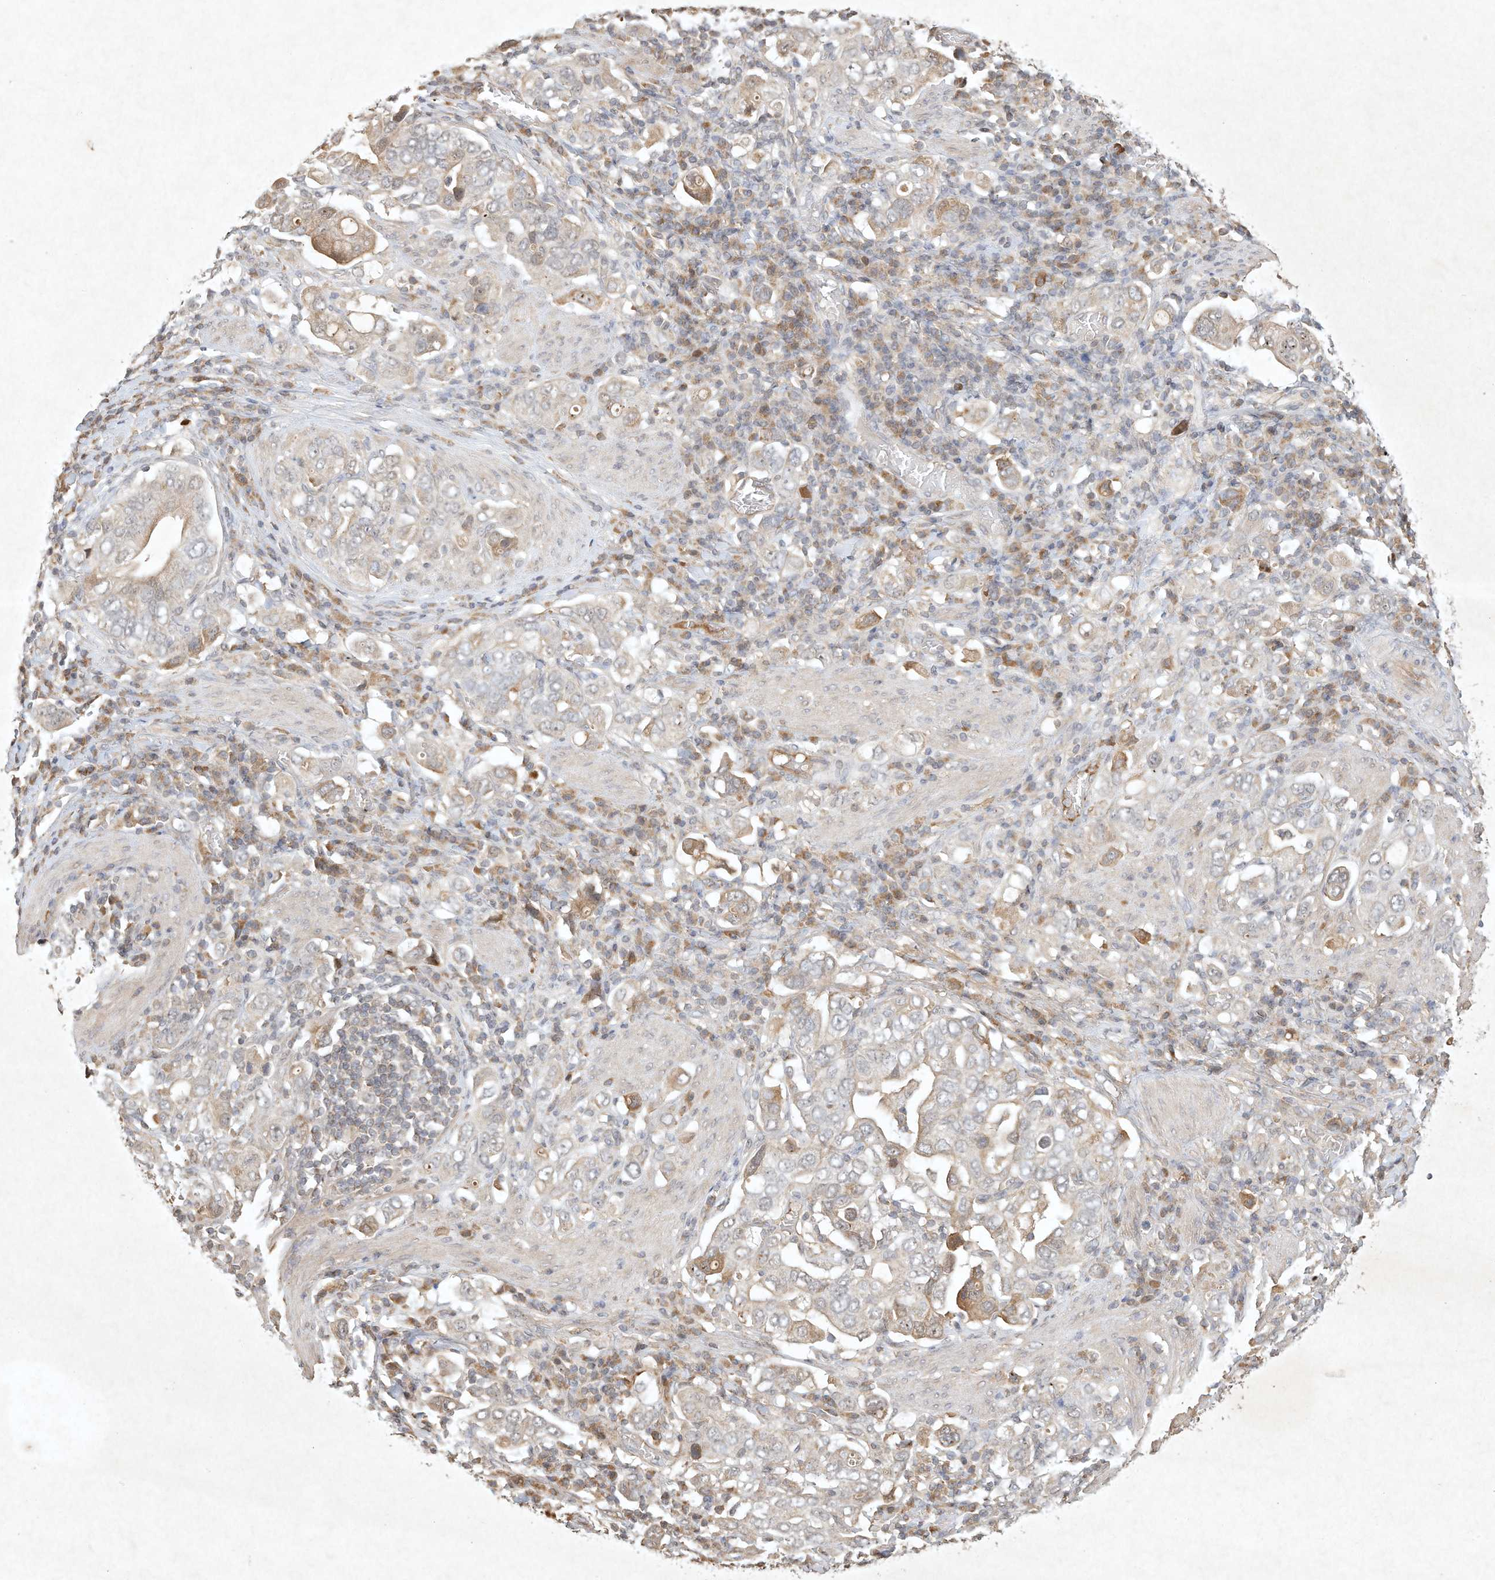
{"staining": {"intensity": "weak", "quantity": "<25%", "location": "cytoplasmic/membranous"}, "tissue": "stomach cancer", "cell_type": "Tumor cells", "image_type": "cancer", "snomed": [{"axis": "morphology", "description": "Adenocarcinoma, NOS"}, {"axis": "topography", "description": "Stomach, upper"}], "caption": "Tumor cells show no significant protein expression in stomach cancer (adenocarcinoma). Nuclei are stained in blue.", "gene": "BTRC", "patient": {"sex": "male", "age": 62}}